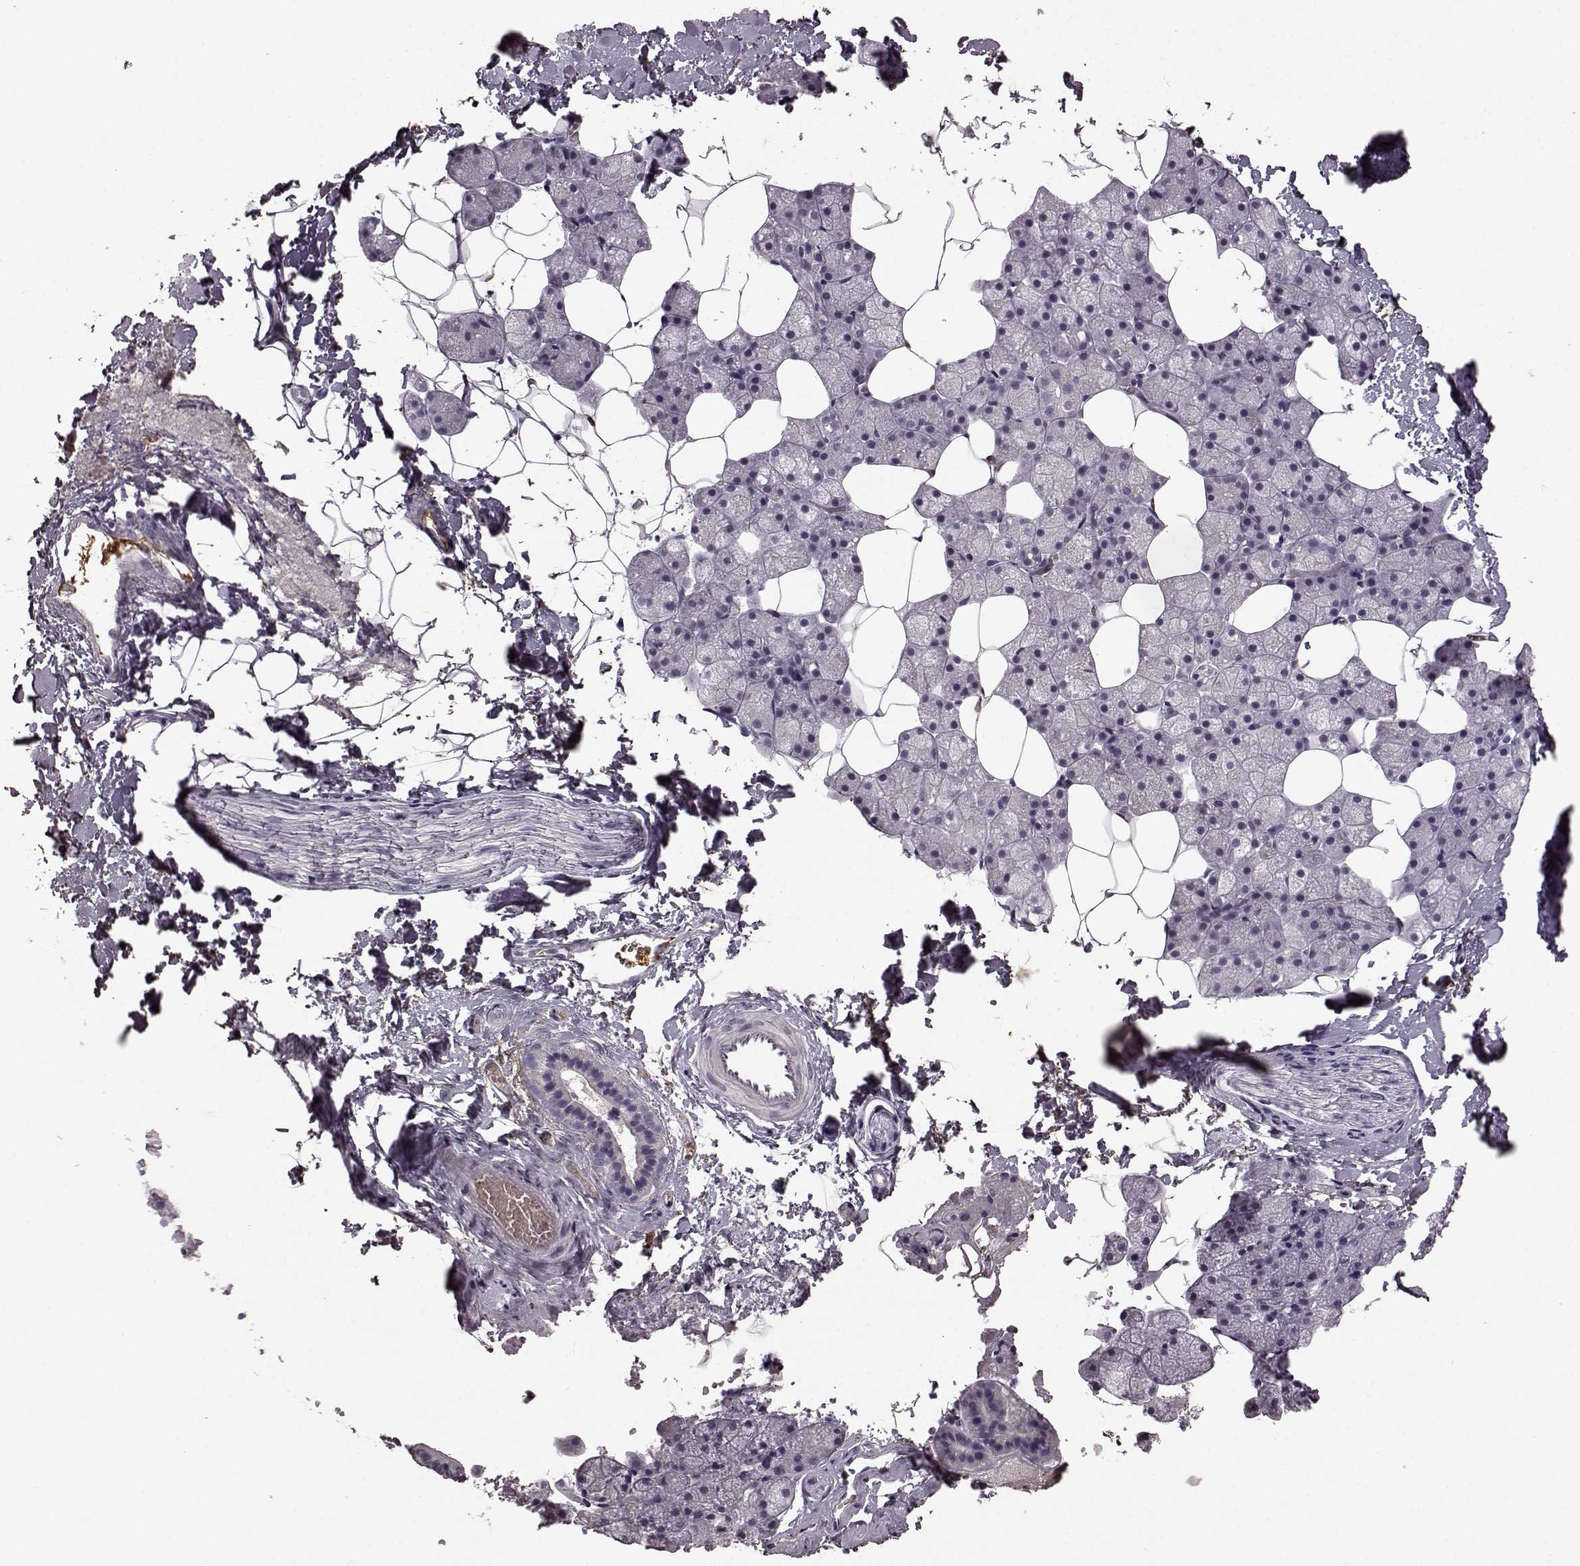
{"staining": {"intensity": "negative", "quantity": "none", "location": "none"}, "tissue": "salivary gland", "cell_type": "Glandular cells", "image_type": "normal", "snomed": [{"axis": "morphology", "description": "Normal tissue, NOS"}, {"axis": "topography", "description": "Salivary gland"}], "caption": "Immunohistochemistry (IHC) image of unremarkable salivary gland: human salivary gland stained with DAB (3,3'-diaminobenzidine) reveals no significant protein expression in glandular cells.", "gene": "CNGA3", "patient": {"sex": "male", "age": 38}}